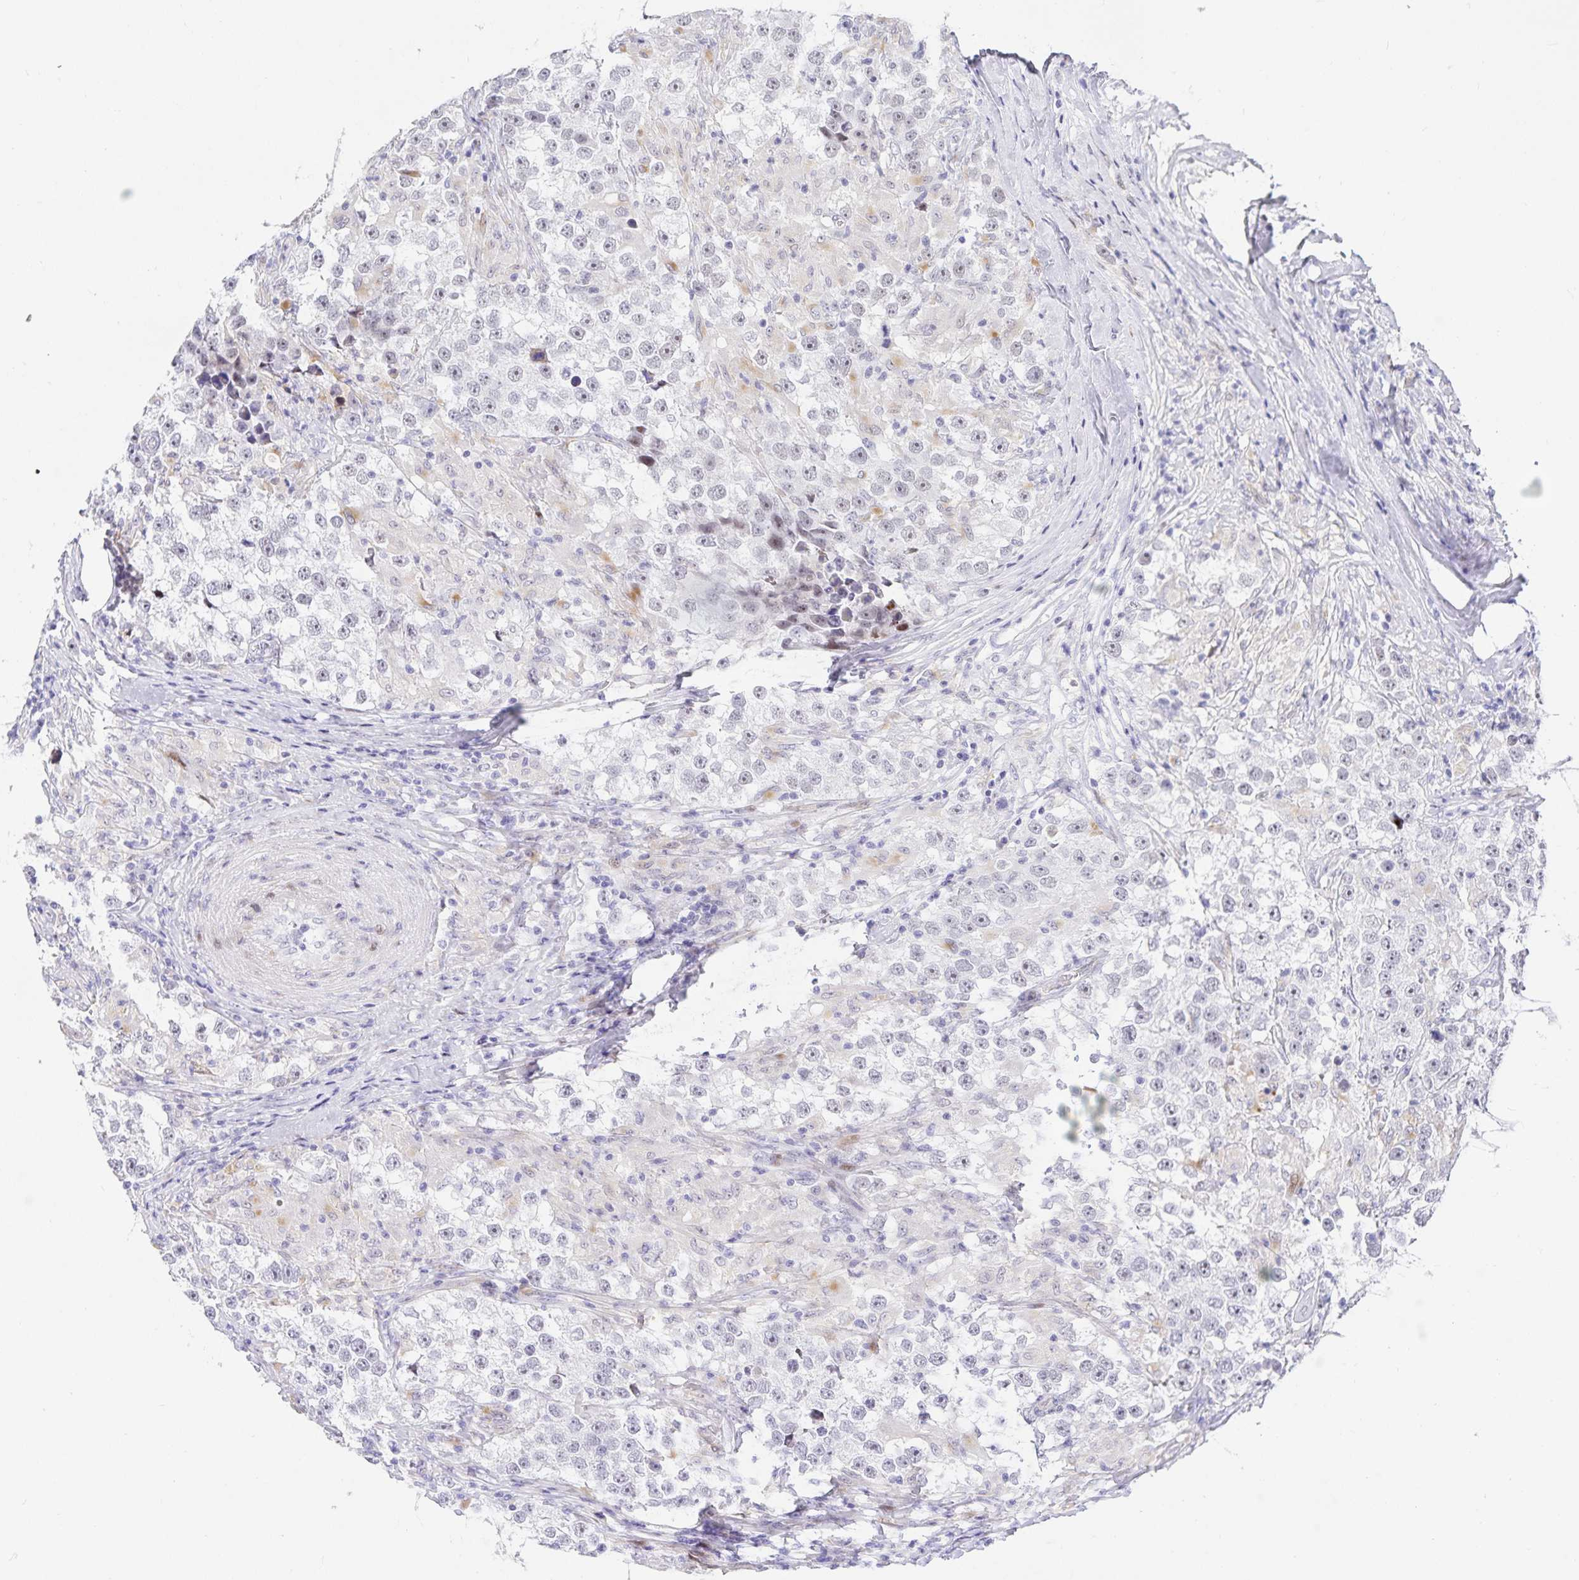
{"staining": {"intensity": "negative", "quantity": "none", "location": "none"}, "tissue": "testis cancer", "cell_type": "Tumor cells", "image_type": "cancer", "snomed": [{"axis": "morphology", "description": "Seminoma, NOS"}, {"axis": "topography", "description": "Testis"}], "caption": "Tumor cells show no significant expression in testis seminoma.", "gene": "KBTBD13", "patient": {"sex": "male", "age": 46}}